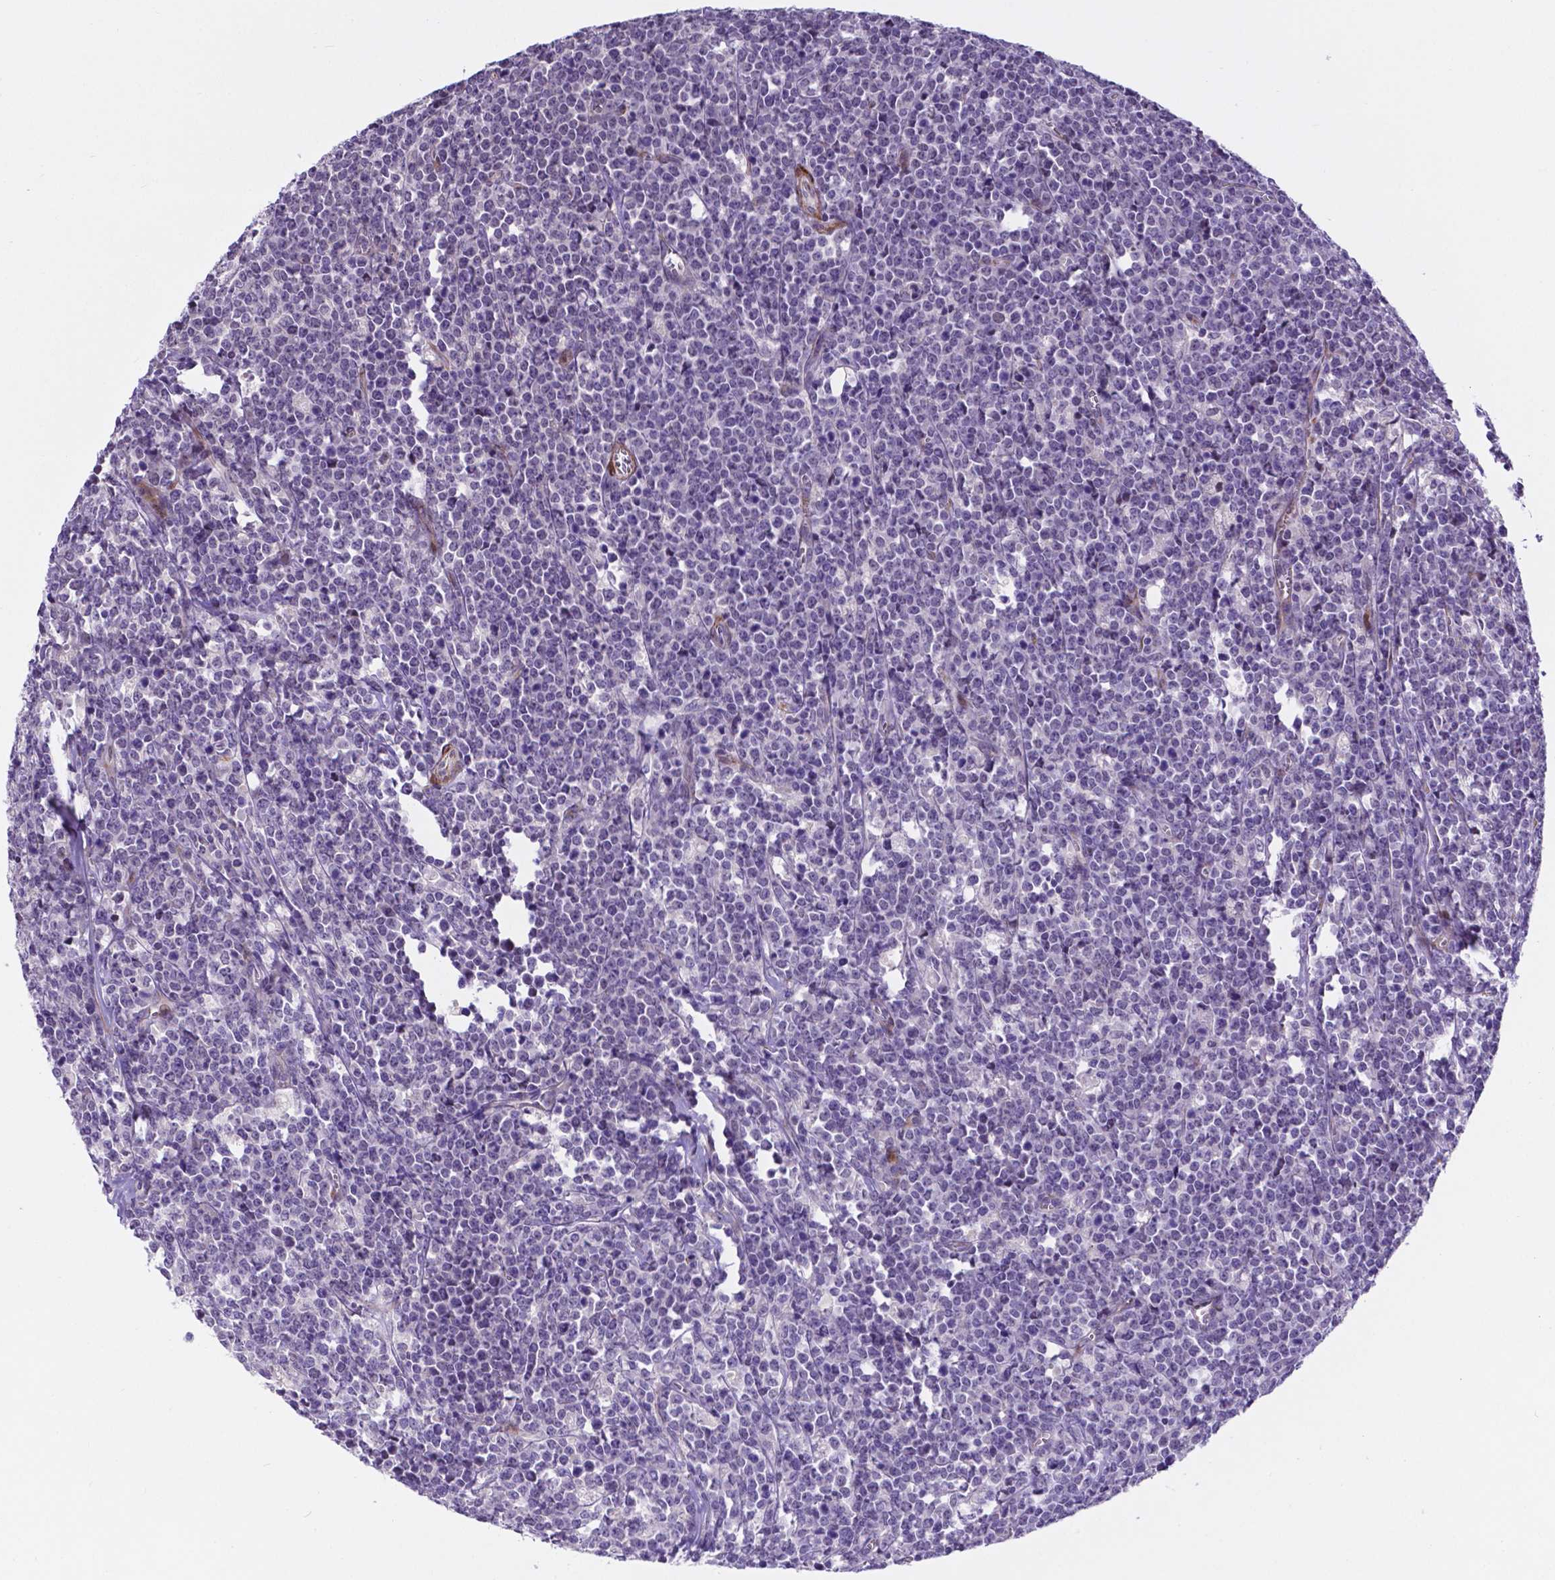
{"staining": {"intensity": "negative", "quantity": "none", "location": "none"}, "tissue": "lymphoma", "cell_type": "Tumor cells", "image_type": "cancer", "snomed": [{"axis": "morphology", "description": "Malignant lymphoma, non-Hodgkin's type, High grade"}, {"axis": "topography", "description": "Small intestine"}], "caption": "Human malignant lymphoma, non-Hodgkin's type (high-grade) stained for a protein using immunohistochemistry displays no staining in tumor cells.", "gene": "PFKFB4", "patient": {"sex": "female", "age": 56}}